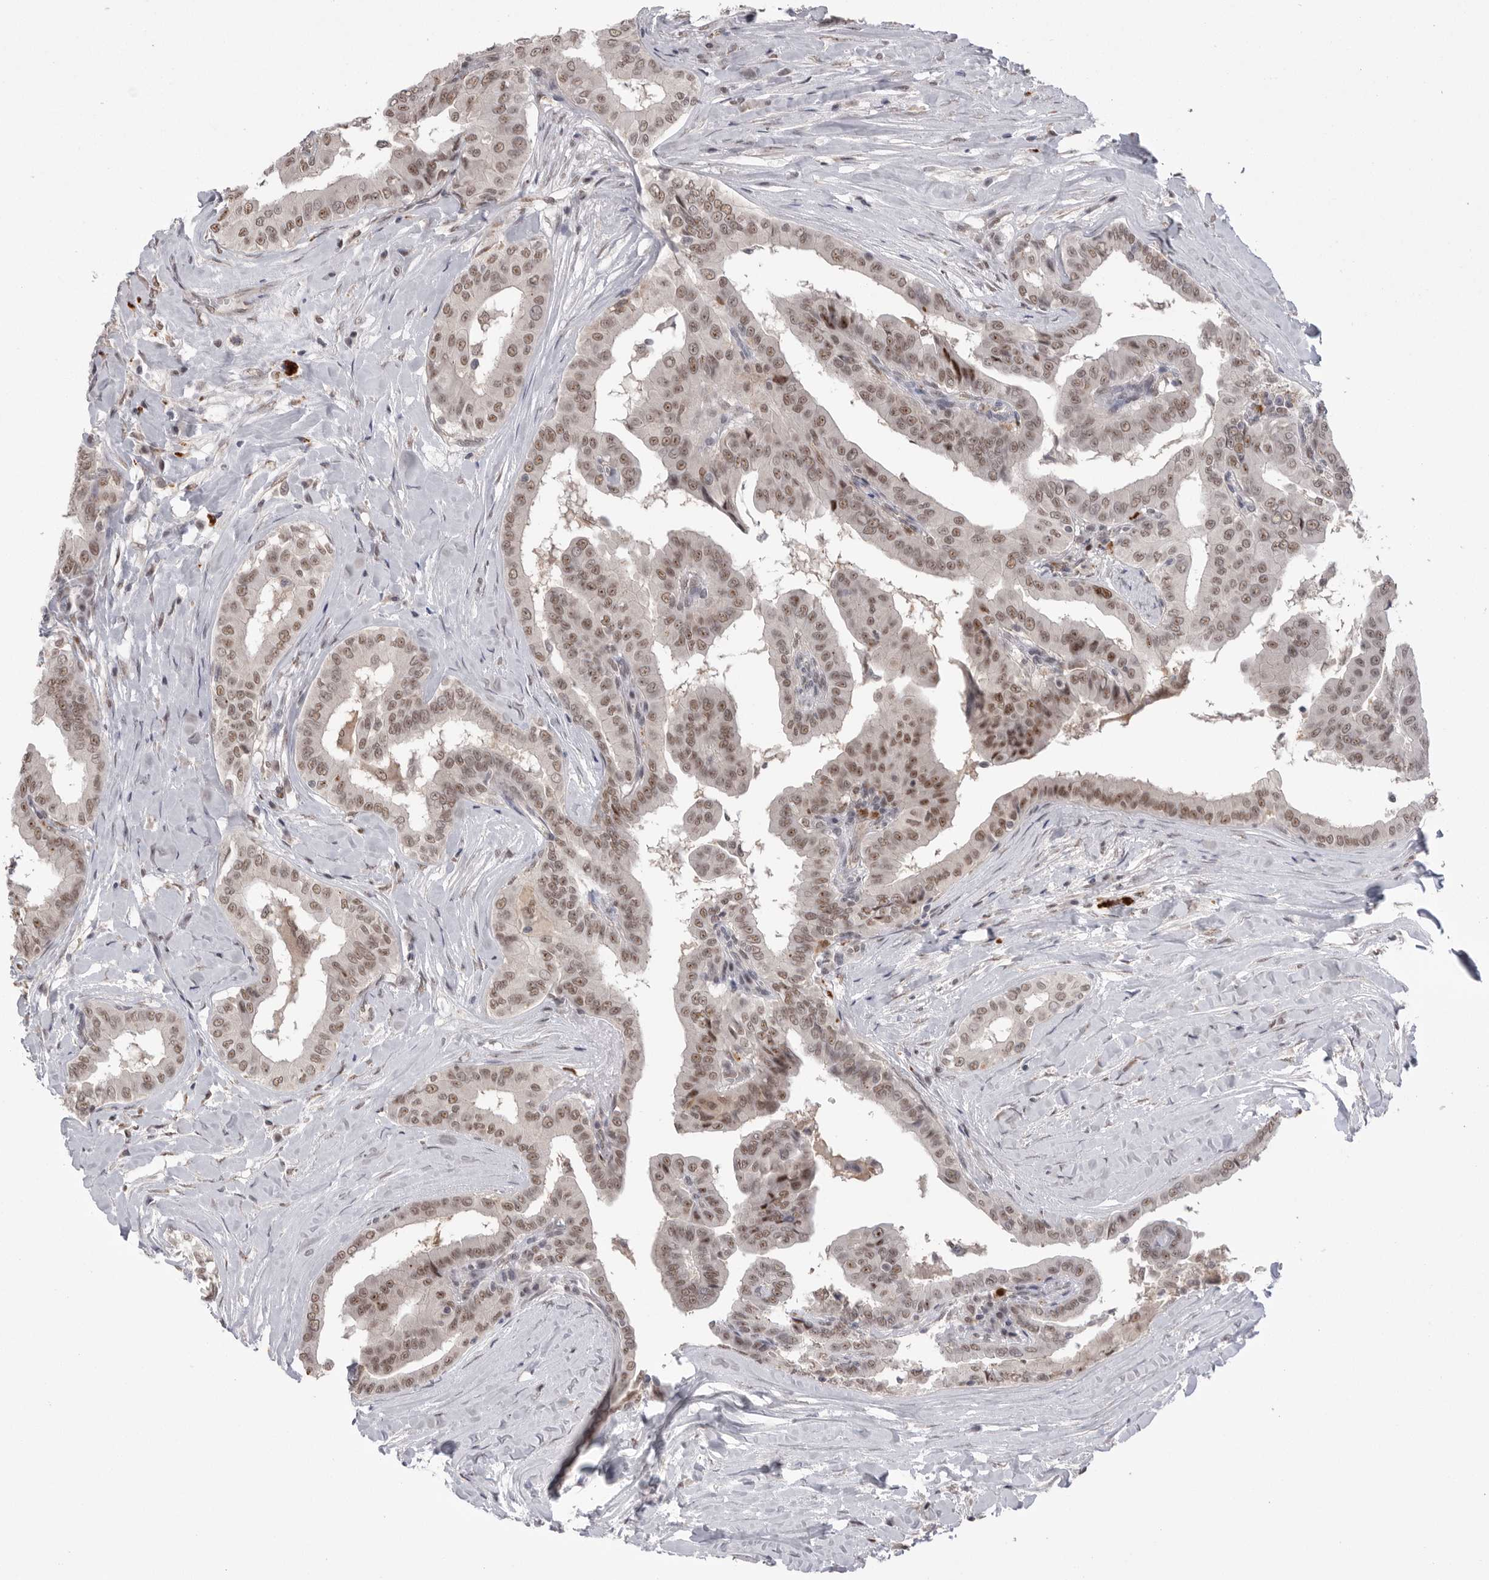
{"staining": {"intensity": "moderate", "quantity": ">75%", "location": "nuclear"}, "tissue": "thyroid cancer", "cell_type": "Tumor cells", "image_type": "cancer", "snomed": [{"axis": "morphology", "description": "Papillary adenocarcinoma, NOS"}, {"axis": "topography", "description": "Thyroid gland"}], "caption": "This is a micrograph of immunohistochemistry staining of papillary adenocarcinoma (thyroid), which shows moderate staining in the nuclear of tumor cells.", "gene": "BCLAF3", "patient": {"sex": "male", "age": 33}}